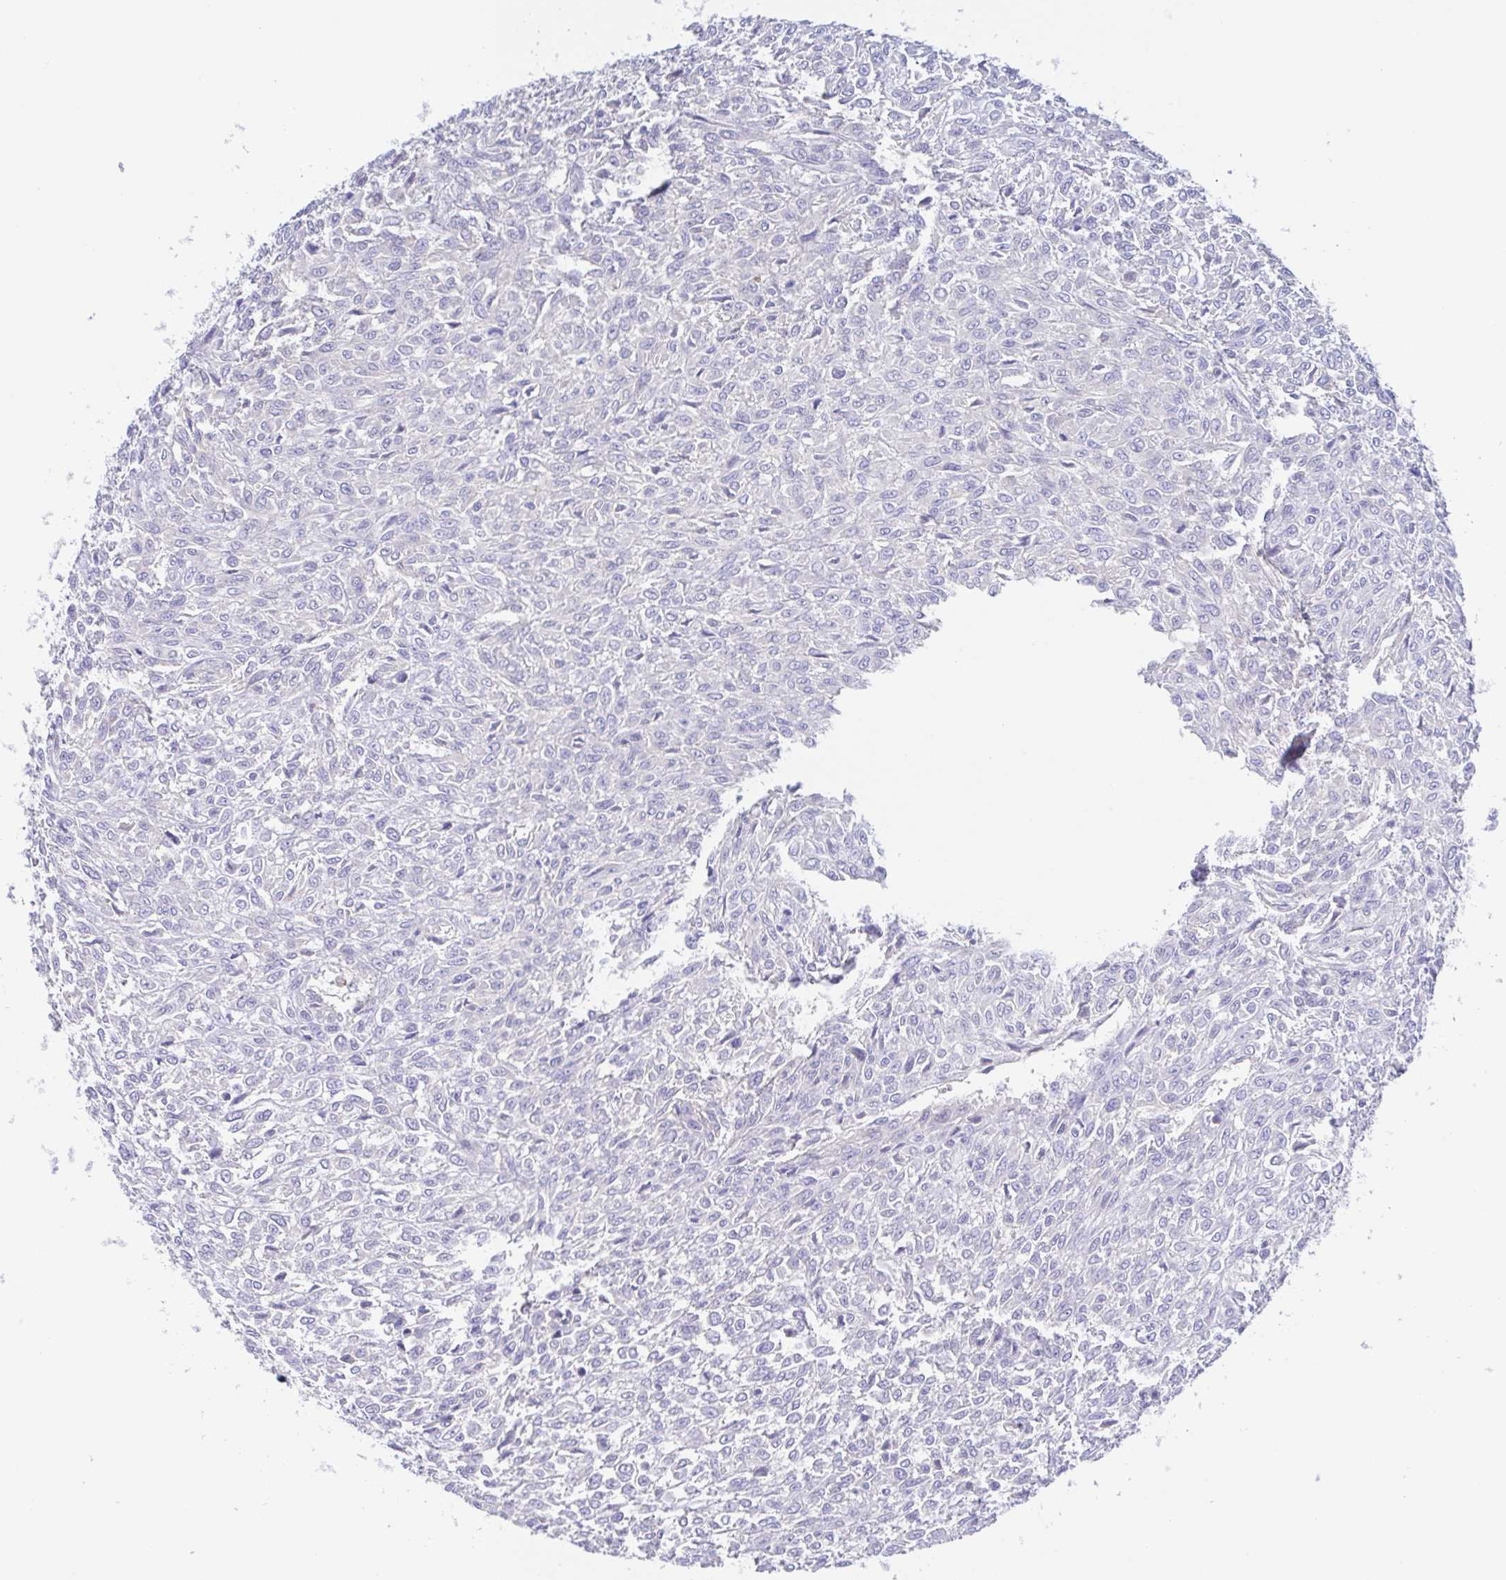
{"staining": {"intensity": "negative", "quantity": "none", "location": "none"}, "tissue": "renal cancer", "cell_type": "Tumor cells", "image_type": "cancer", "snomed": [{"axis": "morphology", "description": "Adenocarcinoma, NOS"}, {"axis": "topography", "description": "Kidney"}], "caption": "Renal cancer (adenocarcinoma) stained for a protein using immunohistochemistry displays no staining tumor cells.", "gene": "MUCL3", "patient": {"sex": "male", "age": 58}}